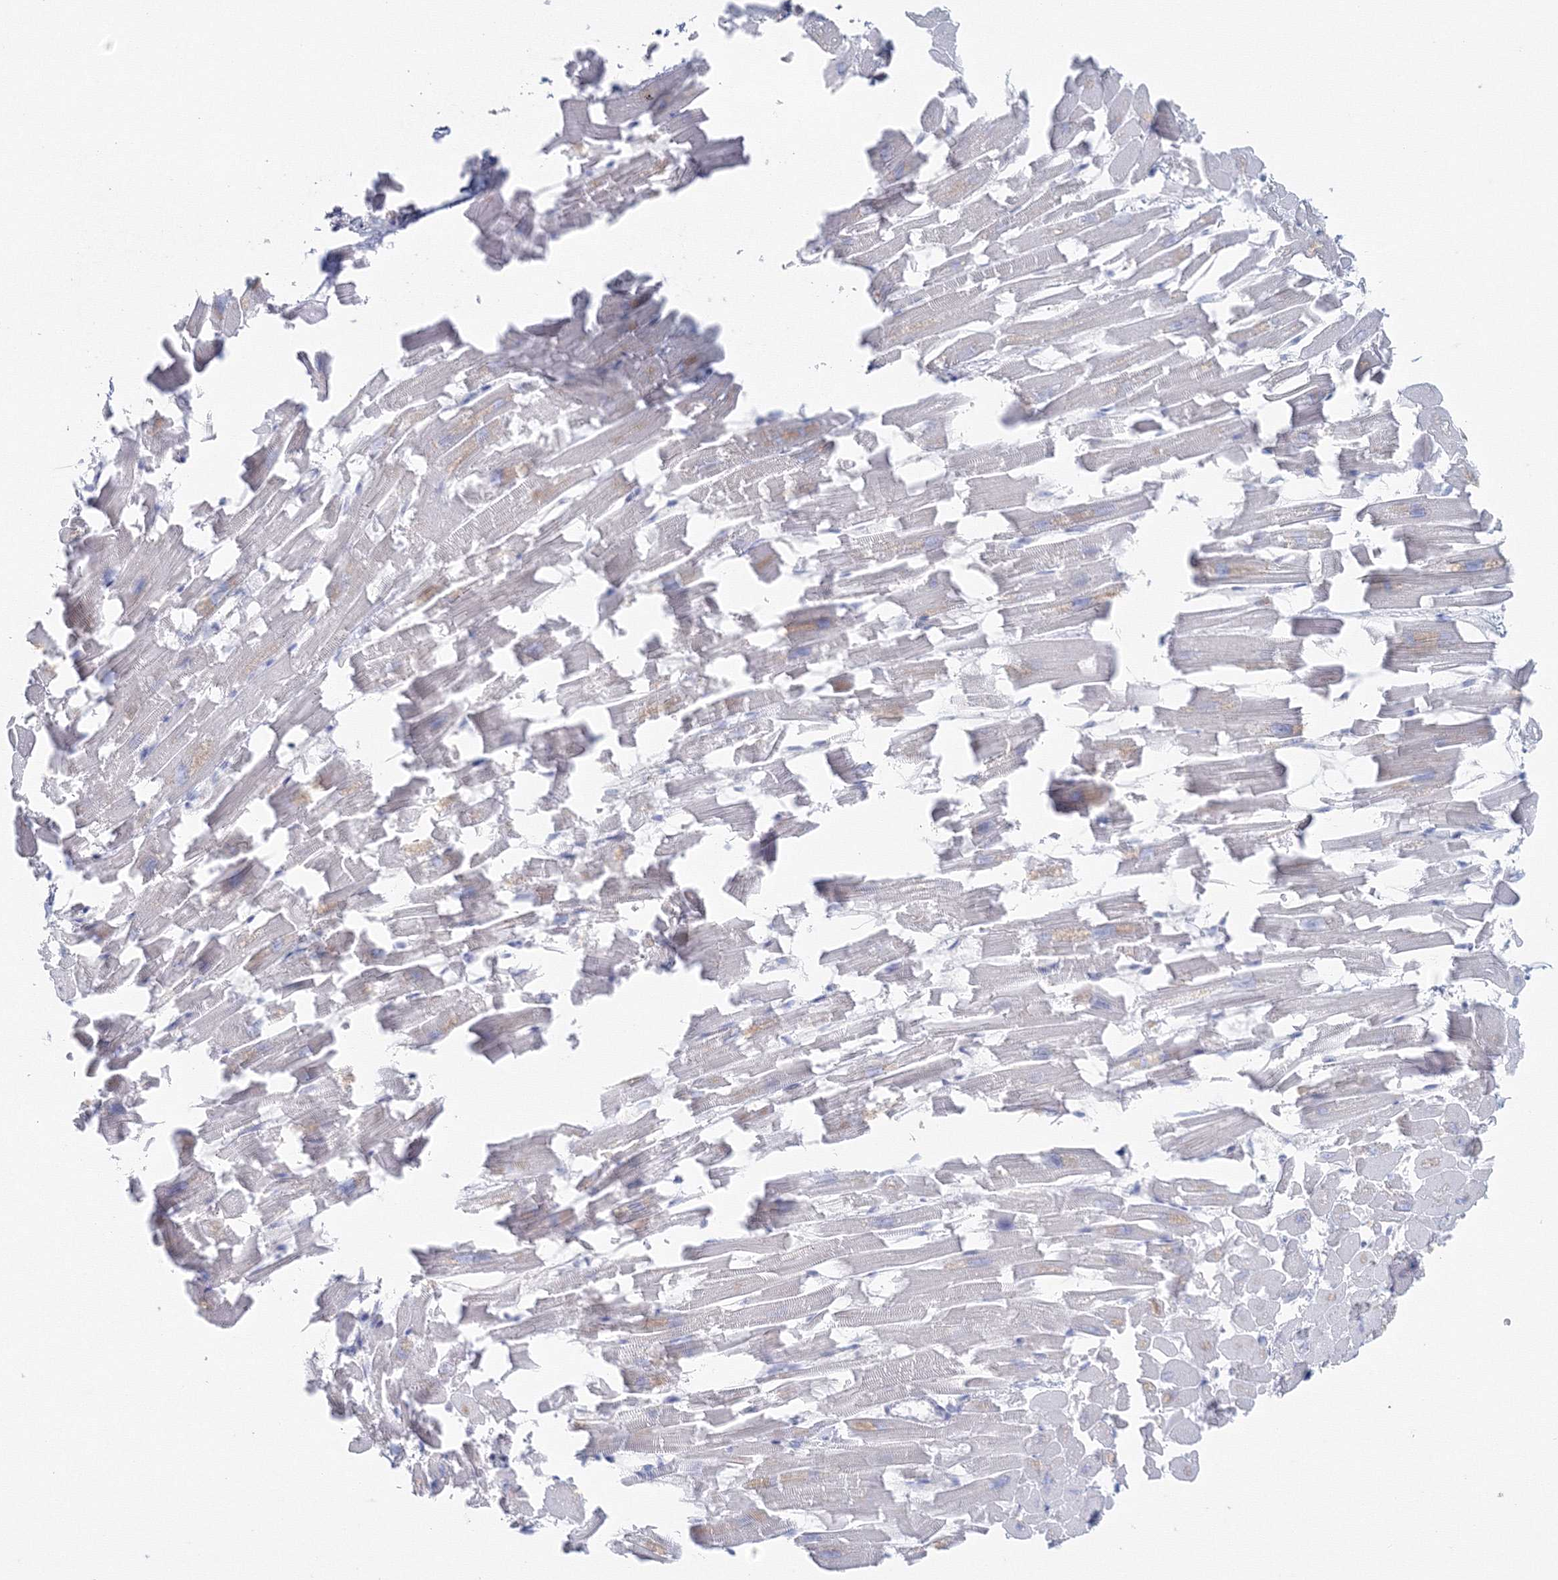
{"staining": {"intensity": "negative", "quantity": "none", "location": "none"}, "tissue": "heart muscle", "cell_type": "Cardiomyocytes", "image_type": "normal", "snomed": [{"axis": "morphology", "description": "Normal tissue, NOS"}, {"axis": "topography", "description": "Heart"}], "caption": "A histopathology image of human heart muscle is negative for staining in cardiomyocytes. (Immunohistochemistry, brightfield microscopy, high magnification).", "gene": "GCKR", "patient": {"sex": "female", "age": 64}}